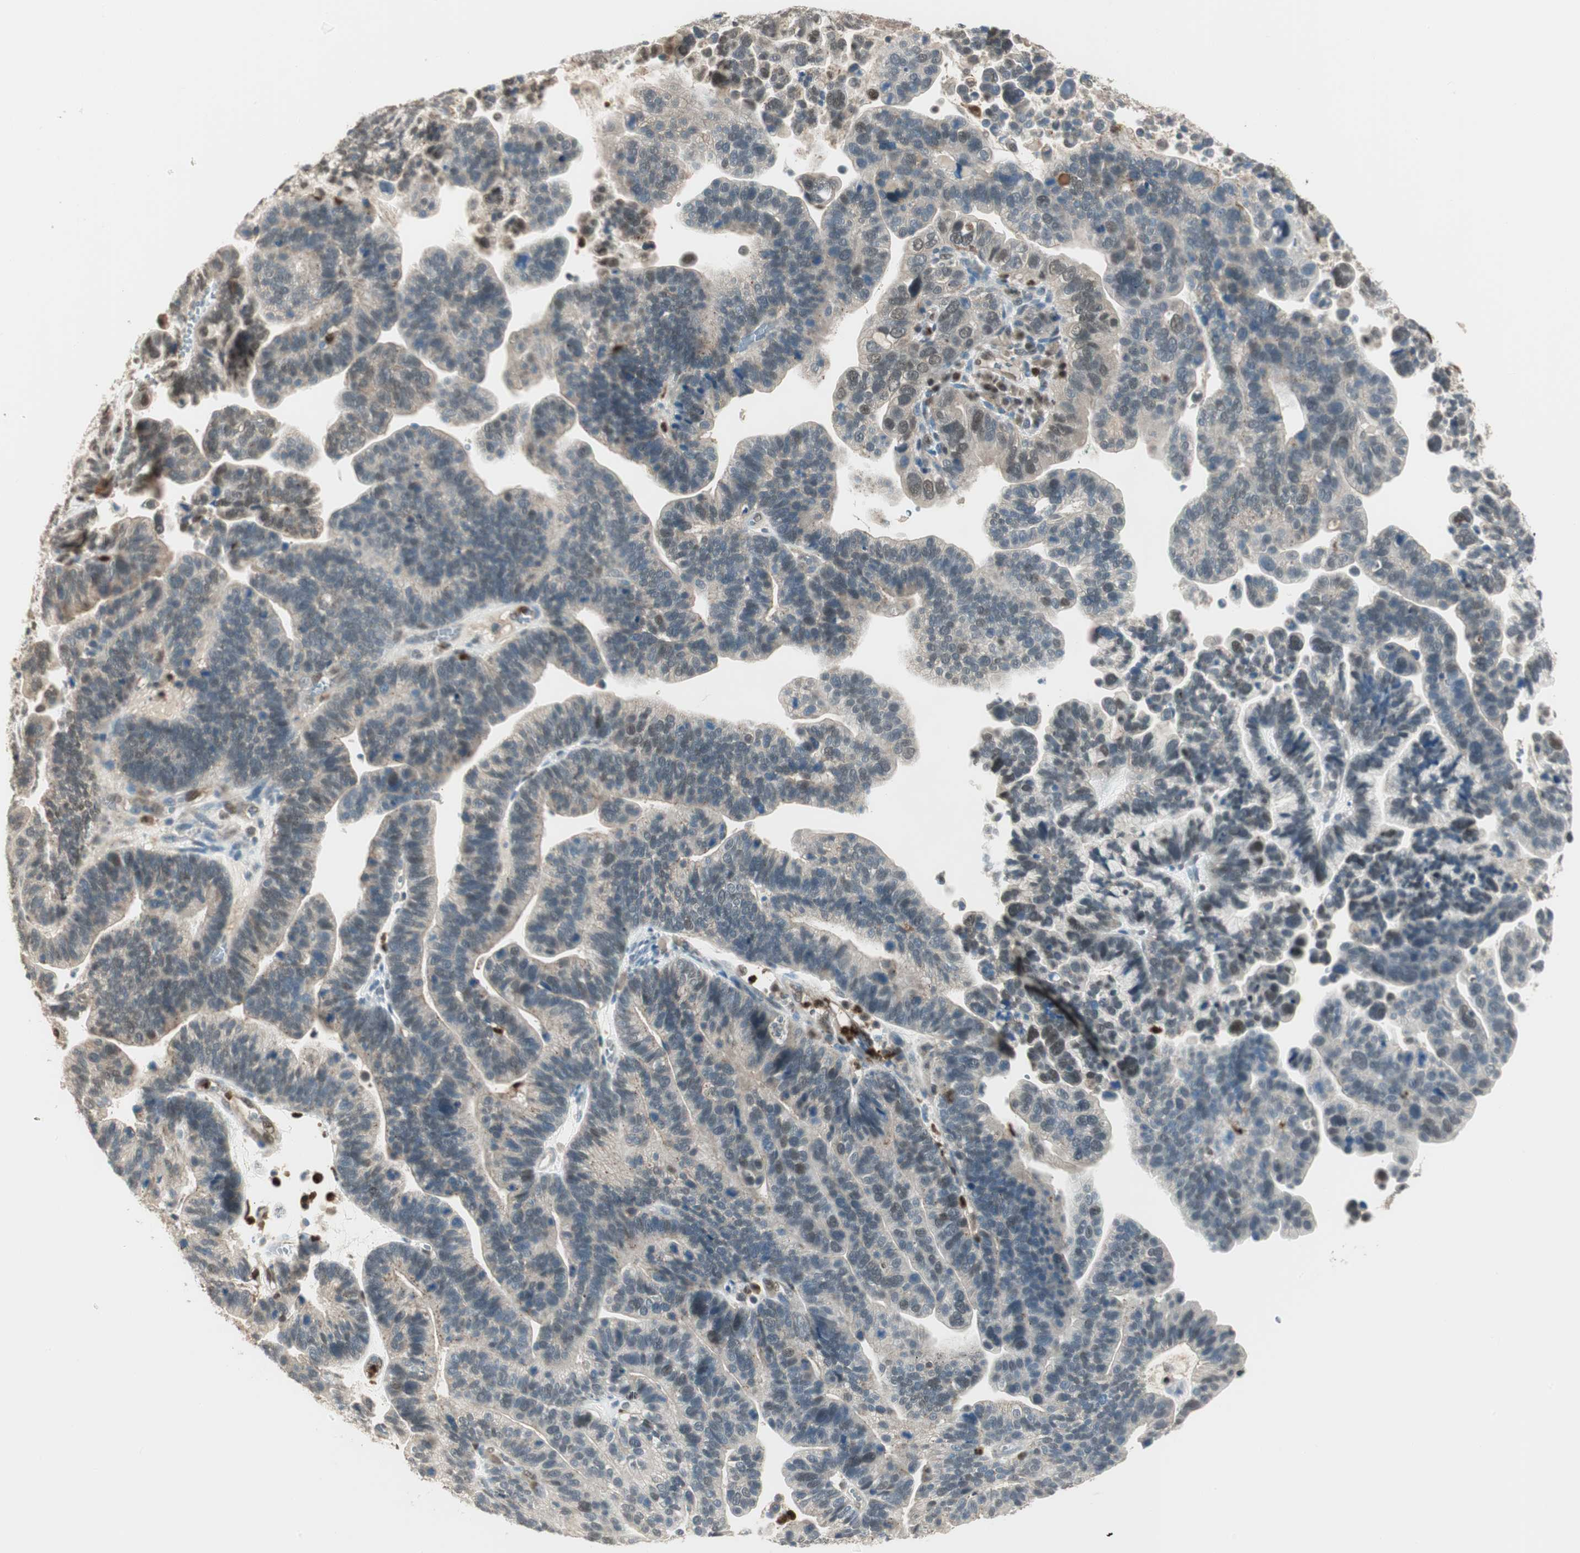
{"staining": {"intensity": "negative", "quantity": "none", "location": "none"}, "tissue": "ovarian cancer", "cell_type": "Tumor cells", "image_type": "cancer", "snomed": [{"axis": "morphology", "description": "Cystadenocarcinoma, serous, NOS"}, {"axis": "topography", "description": "Ovary"}], "caption": "The image exhibits no staining of tumor cells in ovarian serous cystadenocarcinoma.", "gene": "LTA4H", "patient": {"sex": "female", "age": 56}}